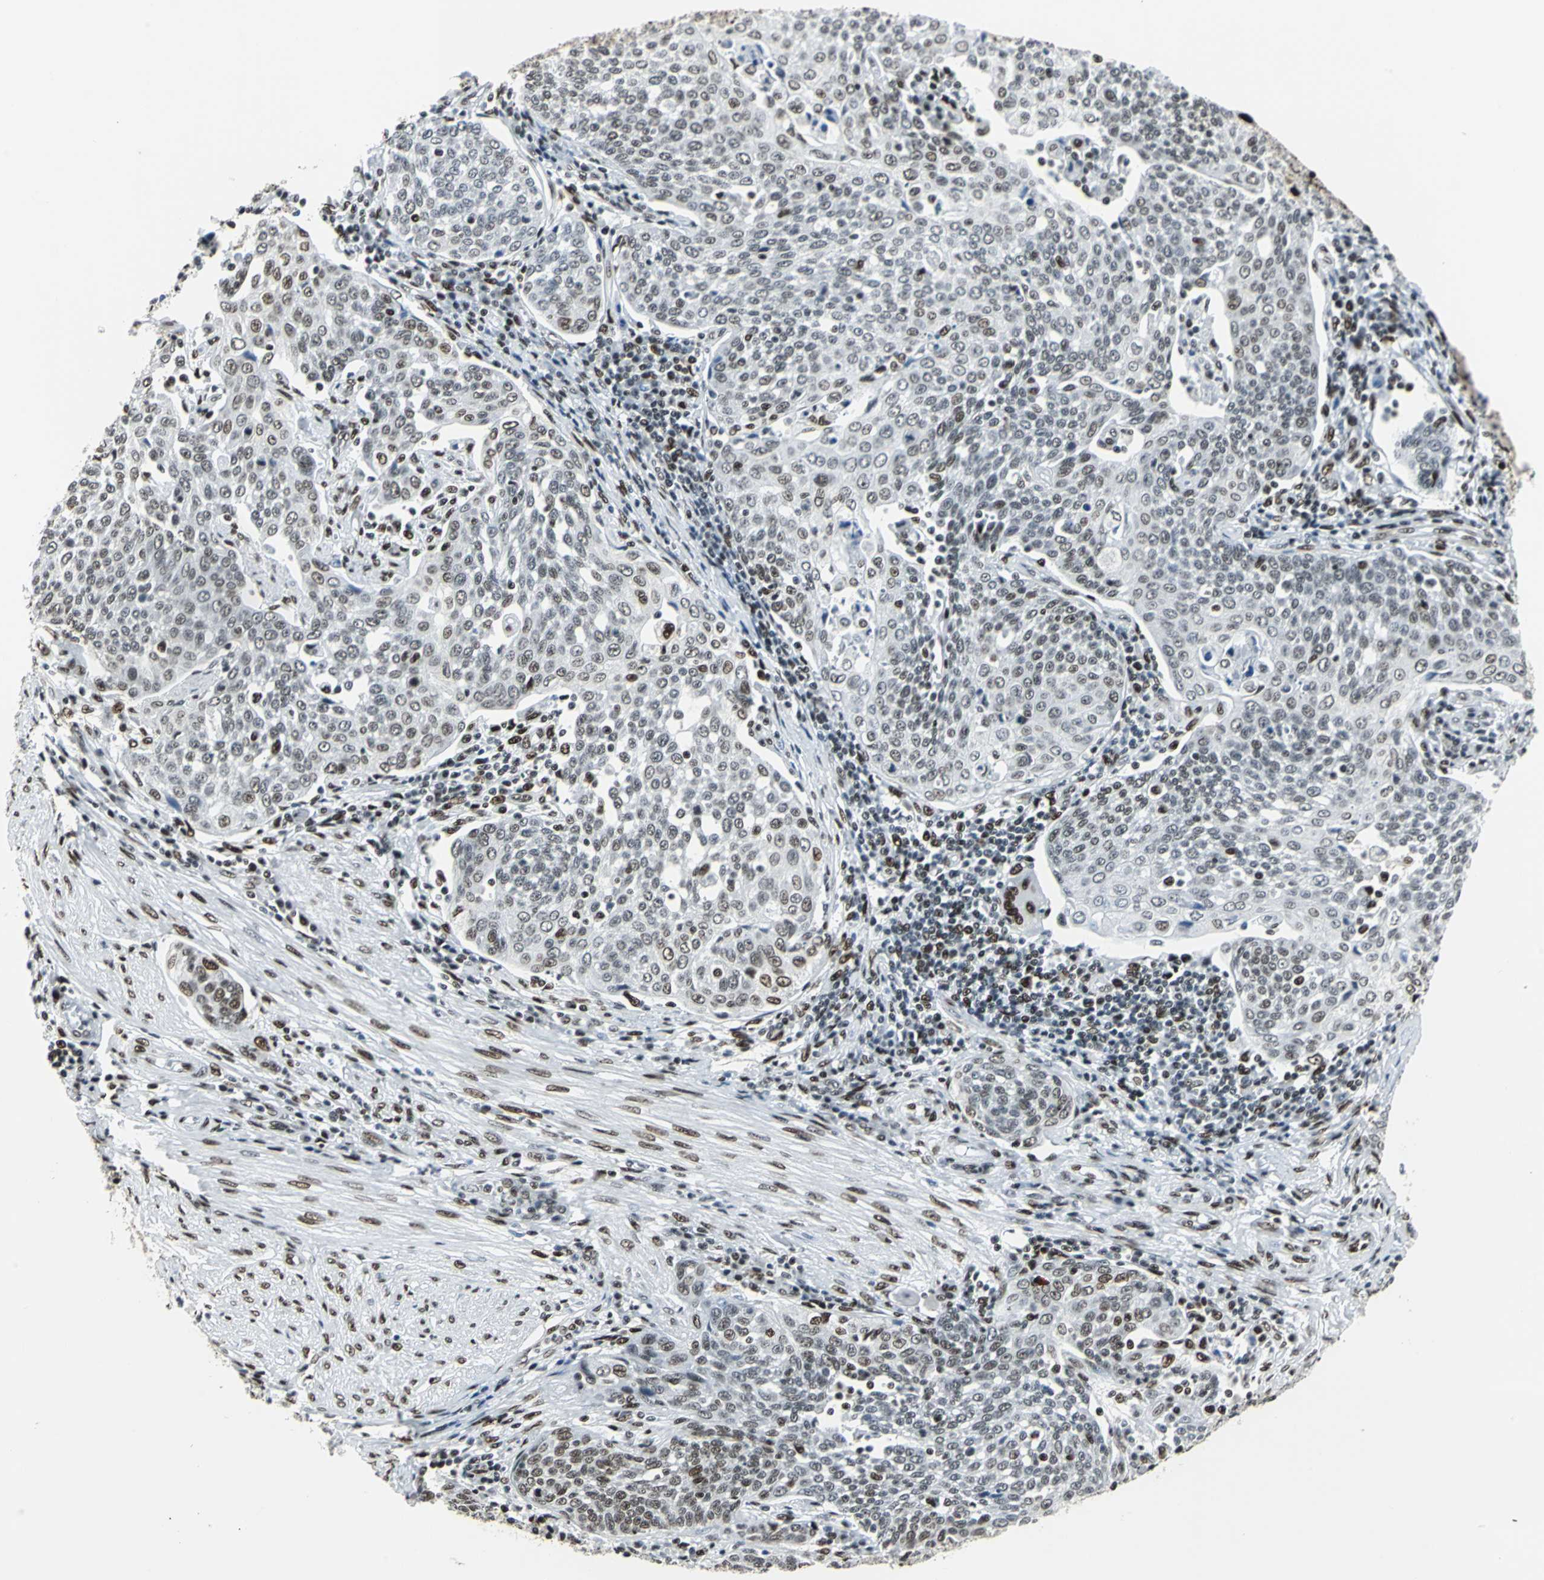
{"staining": {"intensity": "weak", "quantity": "25%-75%", "location": "nuclear"}, "tissue": "cervical cancer", "cell_type": "Tumor cells", "image_type": "cancer", "snomed": [{"axis": "morphology", "description": "Squamous cell carcinoma, NOS"}, {"axis": "topography", "description": "Cervix"}], "caption": "Immunohistochemistry (DAB) staining of cervical cancer (squamous cell carcinoma) reveals weak nuclear protein positivity in about 25%-75% of tumor cells. (Brightfield microscopy of DAB IHC at high magnification).", "gene": "HDAC2", "patient": {"sex": "female", "age": 34}}